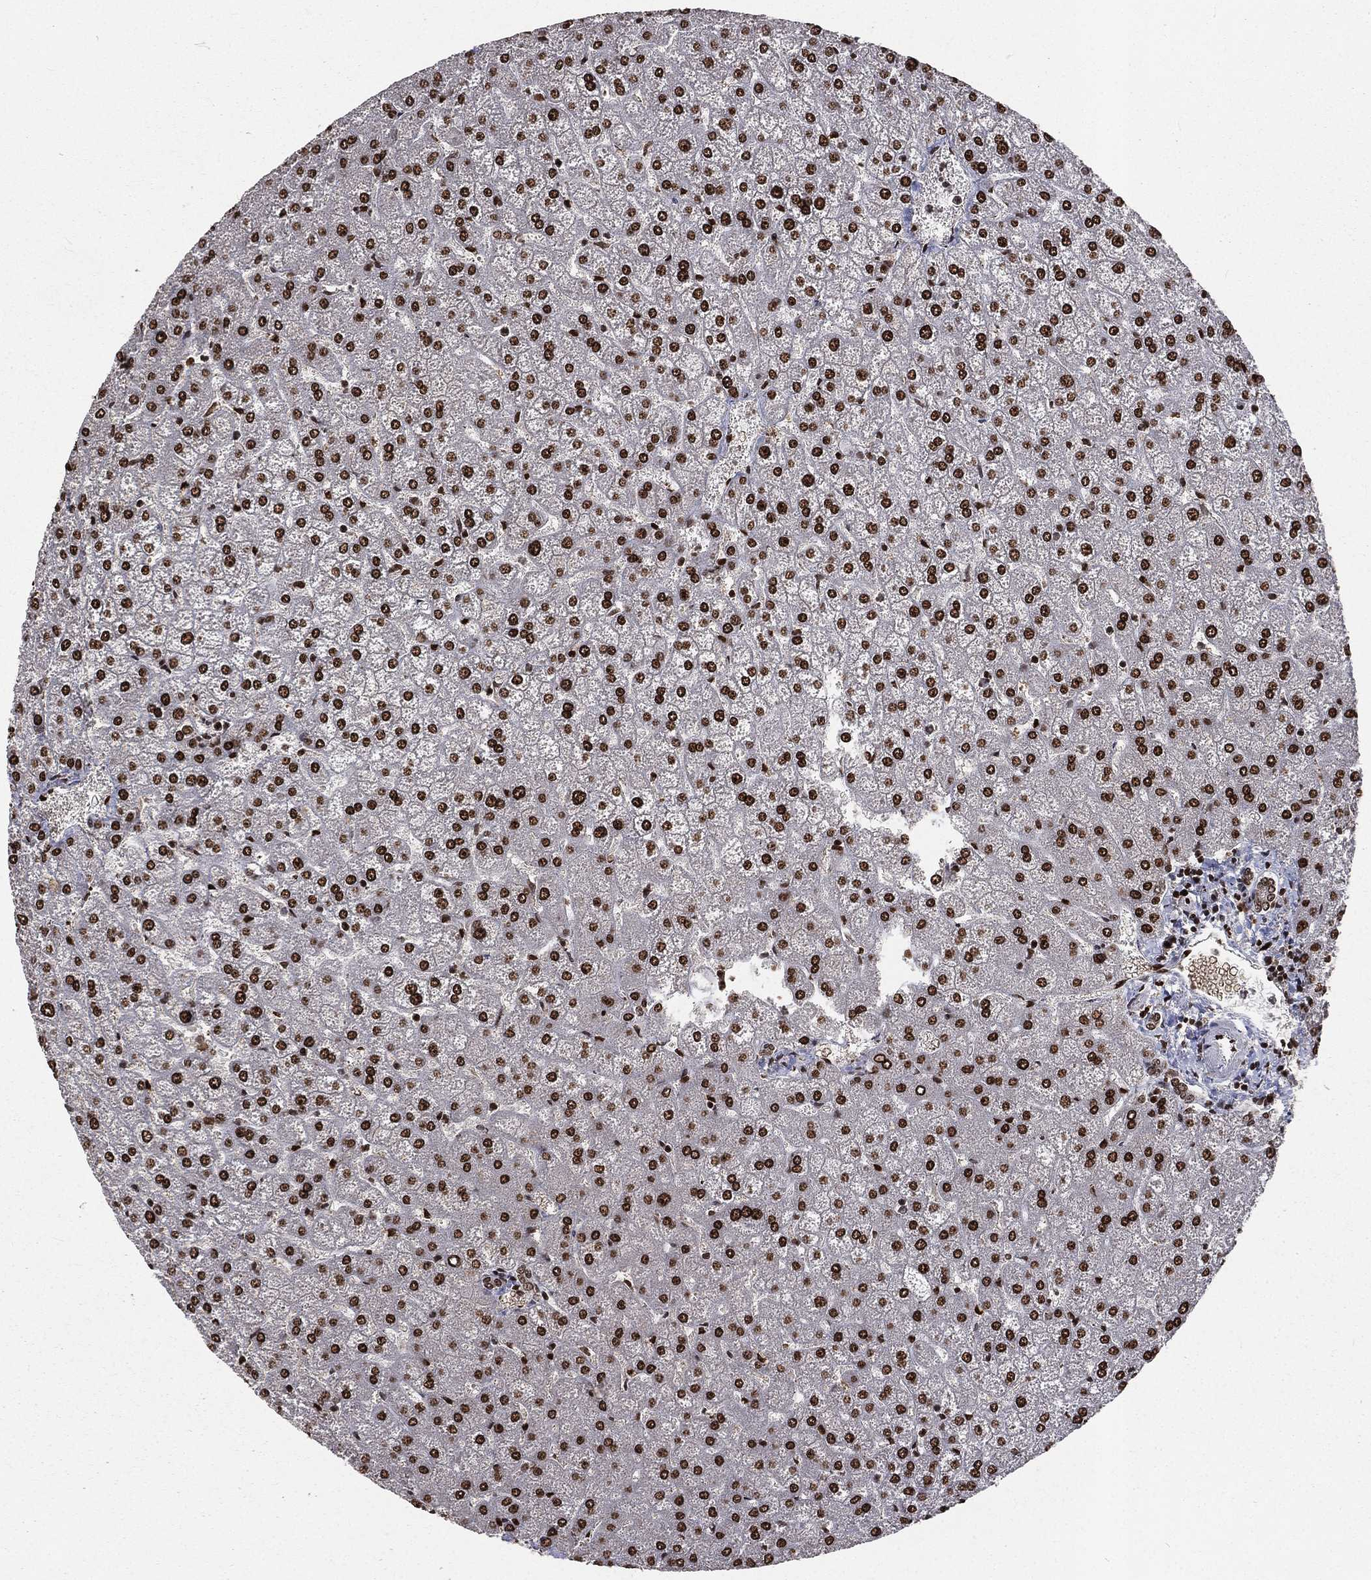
{"staining": {"intensity": "moderate", "quantity": "<25%", "location": "nuclear"}, "tissue": "liver", "cell_type": "Cholangiocytes", "image_type": "normal", "snomed": [{"axis": "morphology", "description": "Normal tissue, NOS"}, {"axis": "topography", "description": "Liver"}], "caption": "Normal liver was stained to show a protein in brown. There is low levels of moderate nuclear staining in about <25% of cholangiocytes. (IHC, brightfield microscopy, high magnification).", "gene": "POLB", "patient": {"sex": "female", "age": 32}}